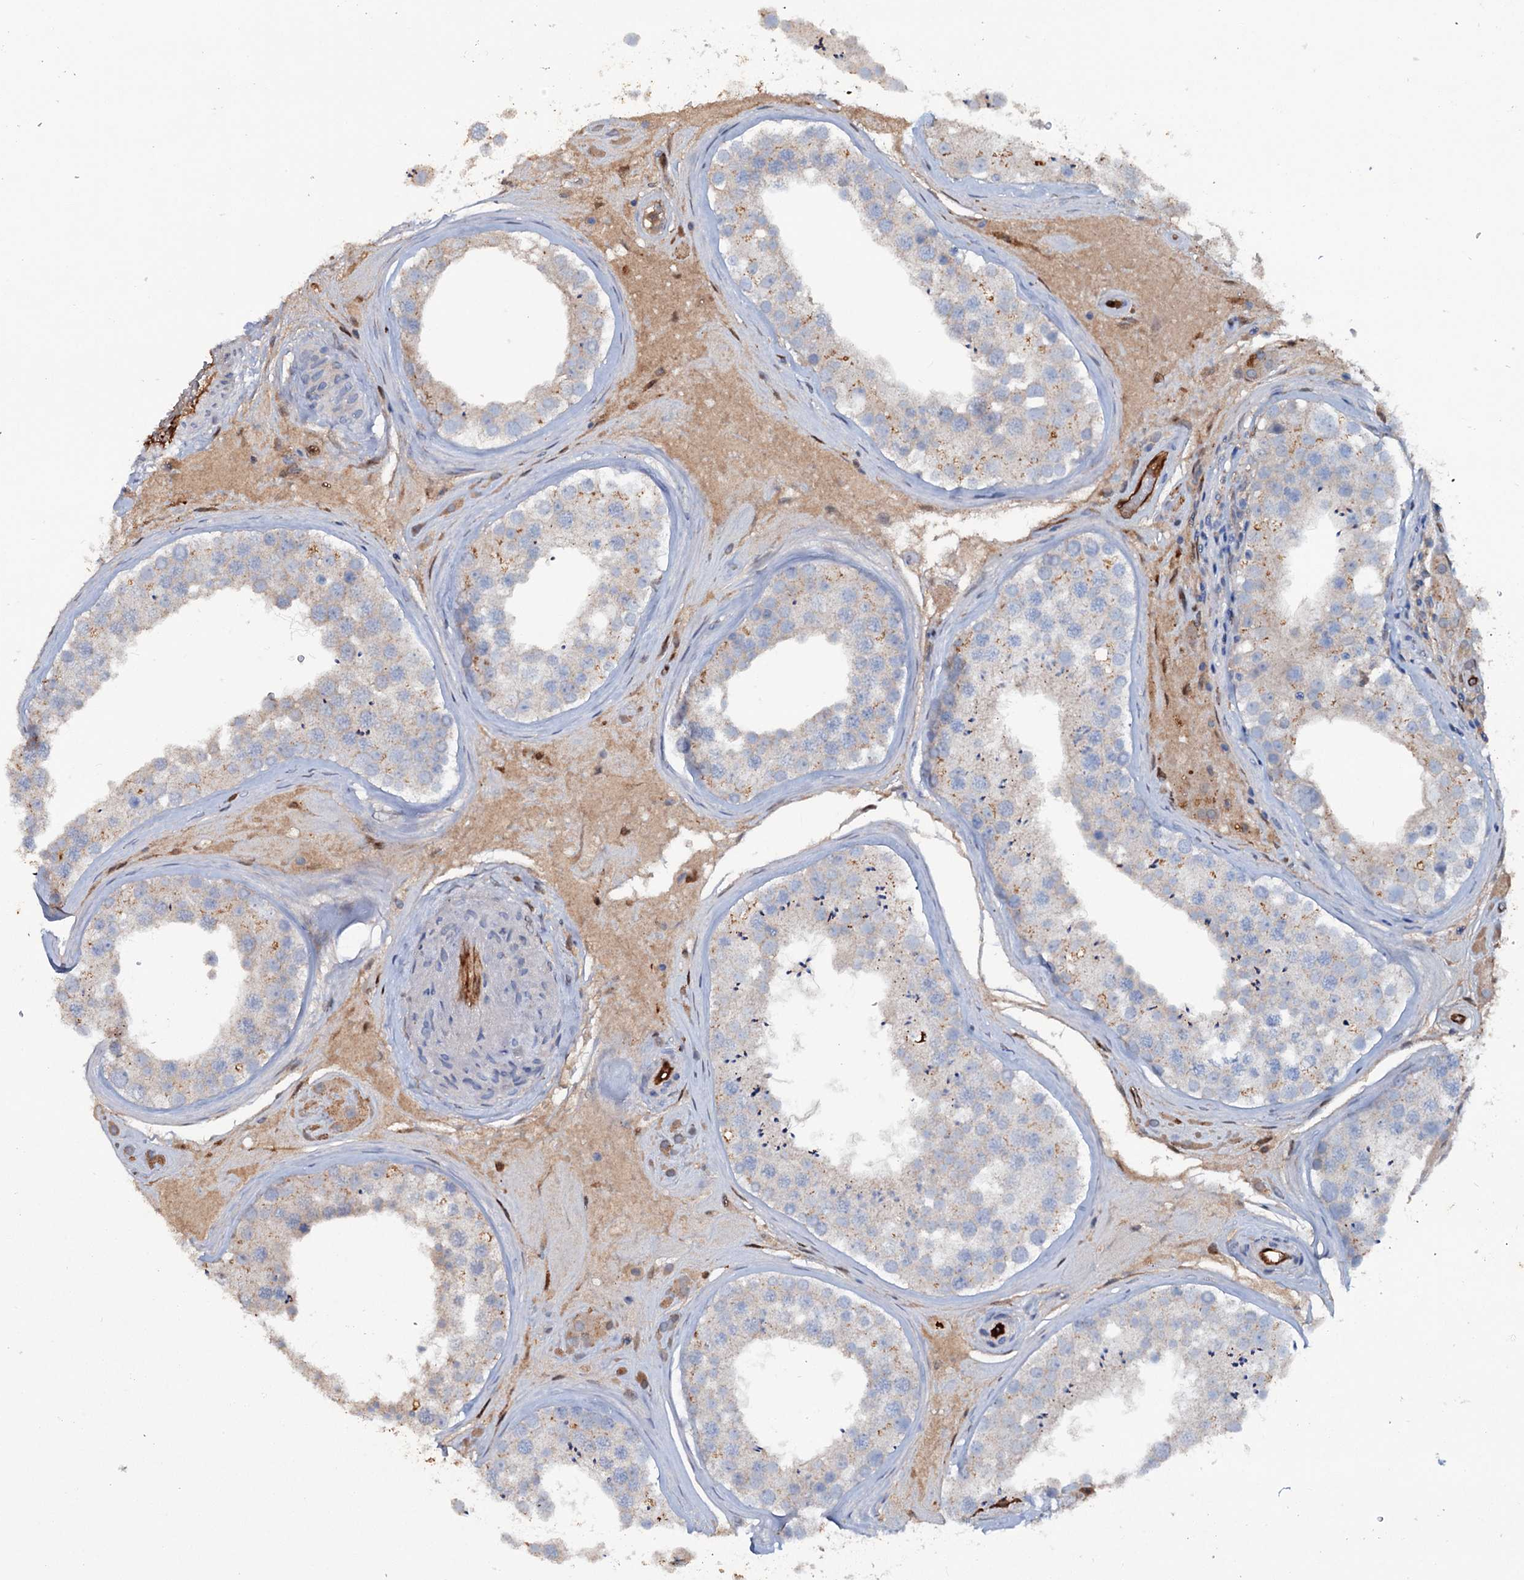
{"staining": {"intensity": "weak", "quantity": "<25%", "location": "cytoplasmic/membranous"}, "tissue": "testis", "cell_type": "Cells in seminiferous ducts", "image_type": "normal", "snomed": [{"axis": "morphology", "description": "Normal tissue, NOS"}, {"axis": "topography", "description": "Testis"}], "caption": "IHC of unremarkable testis demonstrates no positivity in cells in seminiferous ducts.", "gene": "IL17RD", "patient": {"sex": "male", "age": 46}}